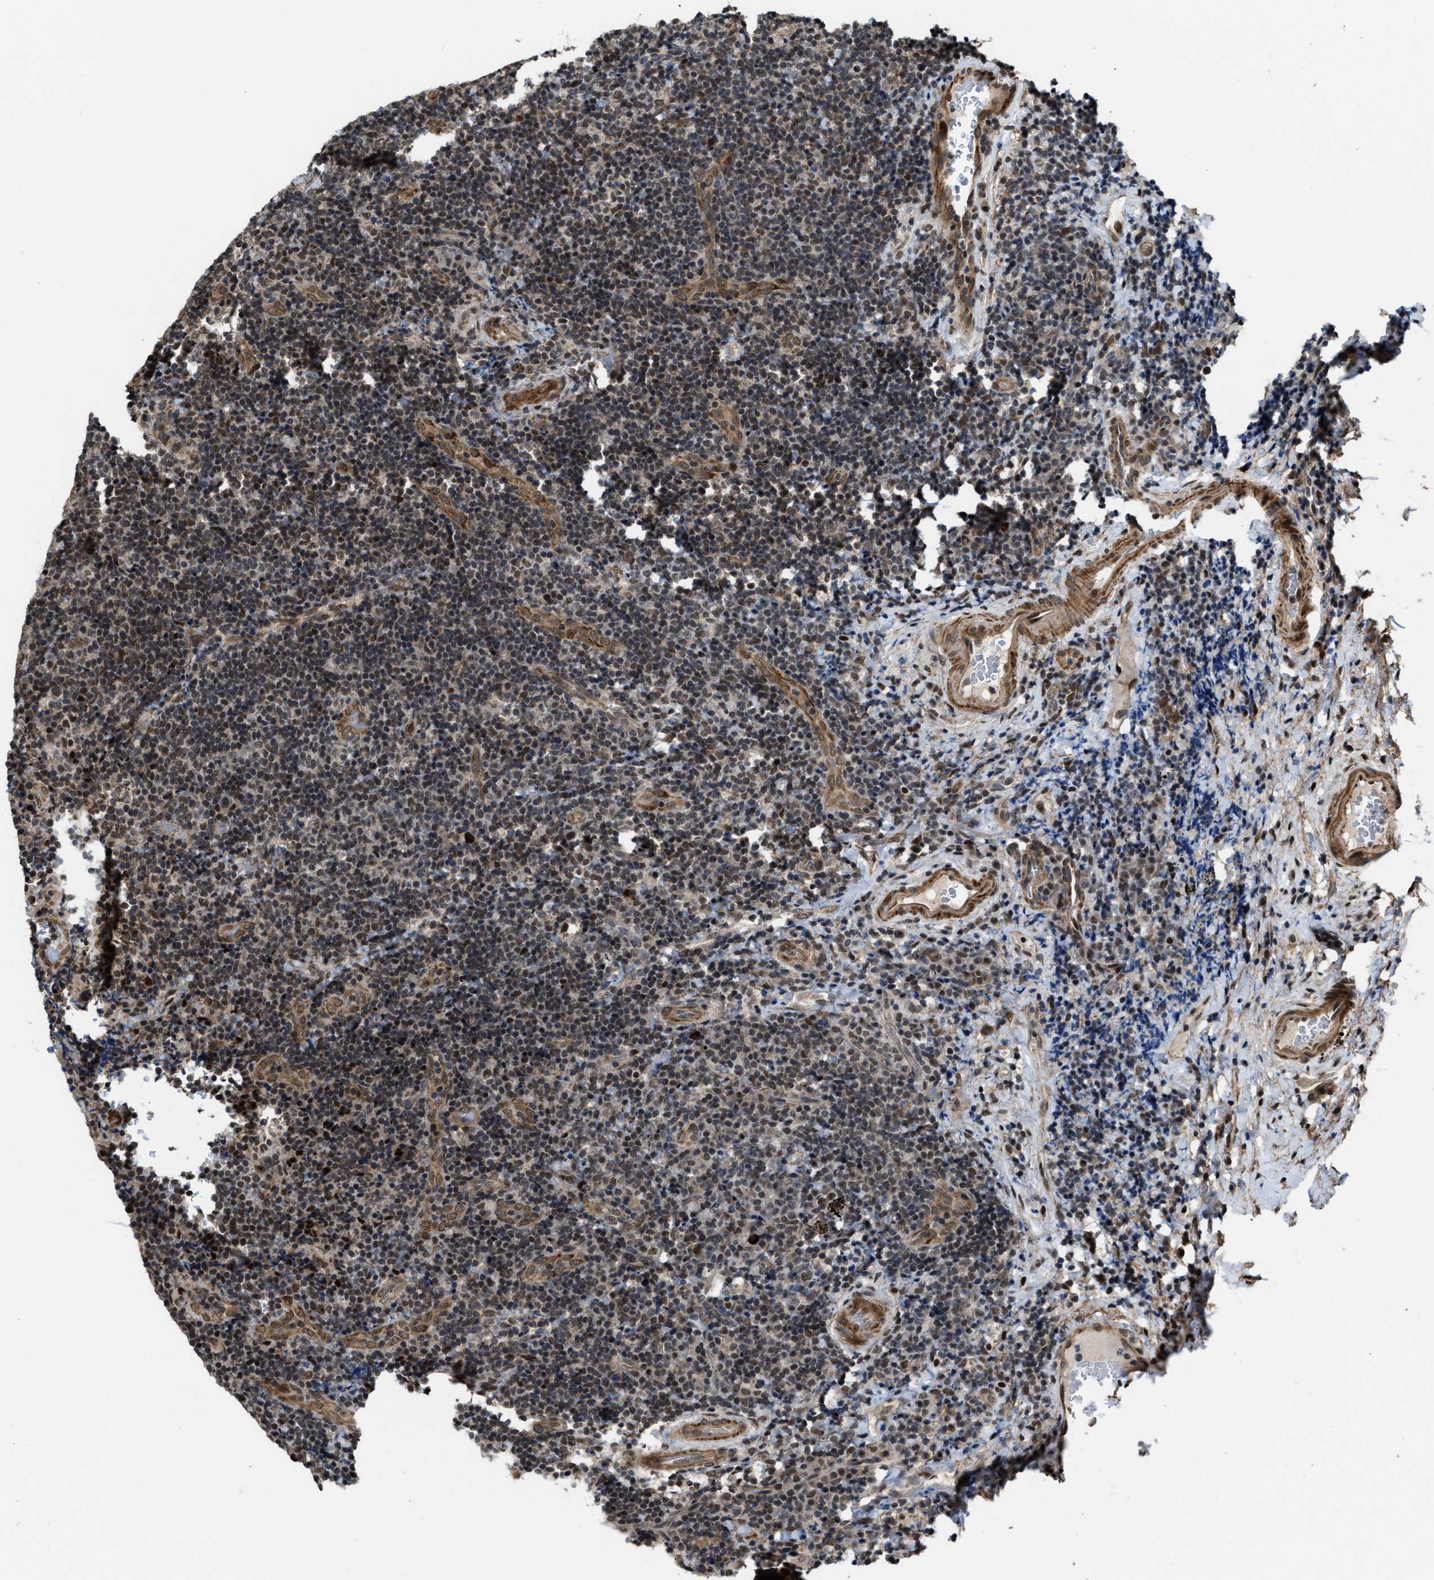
{"staining": {"intensity": "weak", "quantity": "<25%", "location": "nuclear"}, "tissue": "lymphoma", "cell_type": "Tumor cells", "image_type": "cancer", "snomed": [{"axis": "morphology", "description": "Malignant lymphoma, non-Hodgkin's type, High grade"}, {"axis": "topography", "description": "Tonsil"}], "caption": "An immunohistochemistry photomicrograph of high-grade malignant lymphoma, non-Hodgkin's type is shown. There is no staining in tumor cells of high-grade malignant lymphoma, non-Hodgkin's type.", "gene": "ZNF250", "patient": {"sex": "female", "age": 36}}